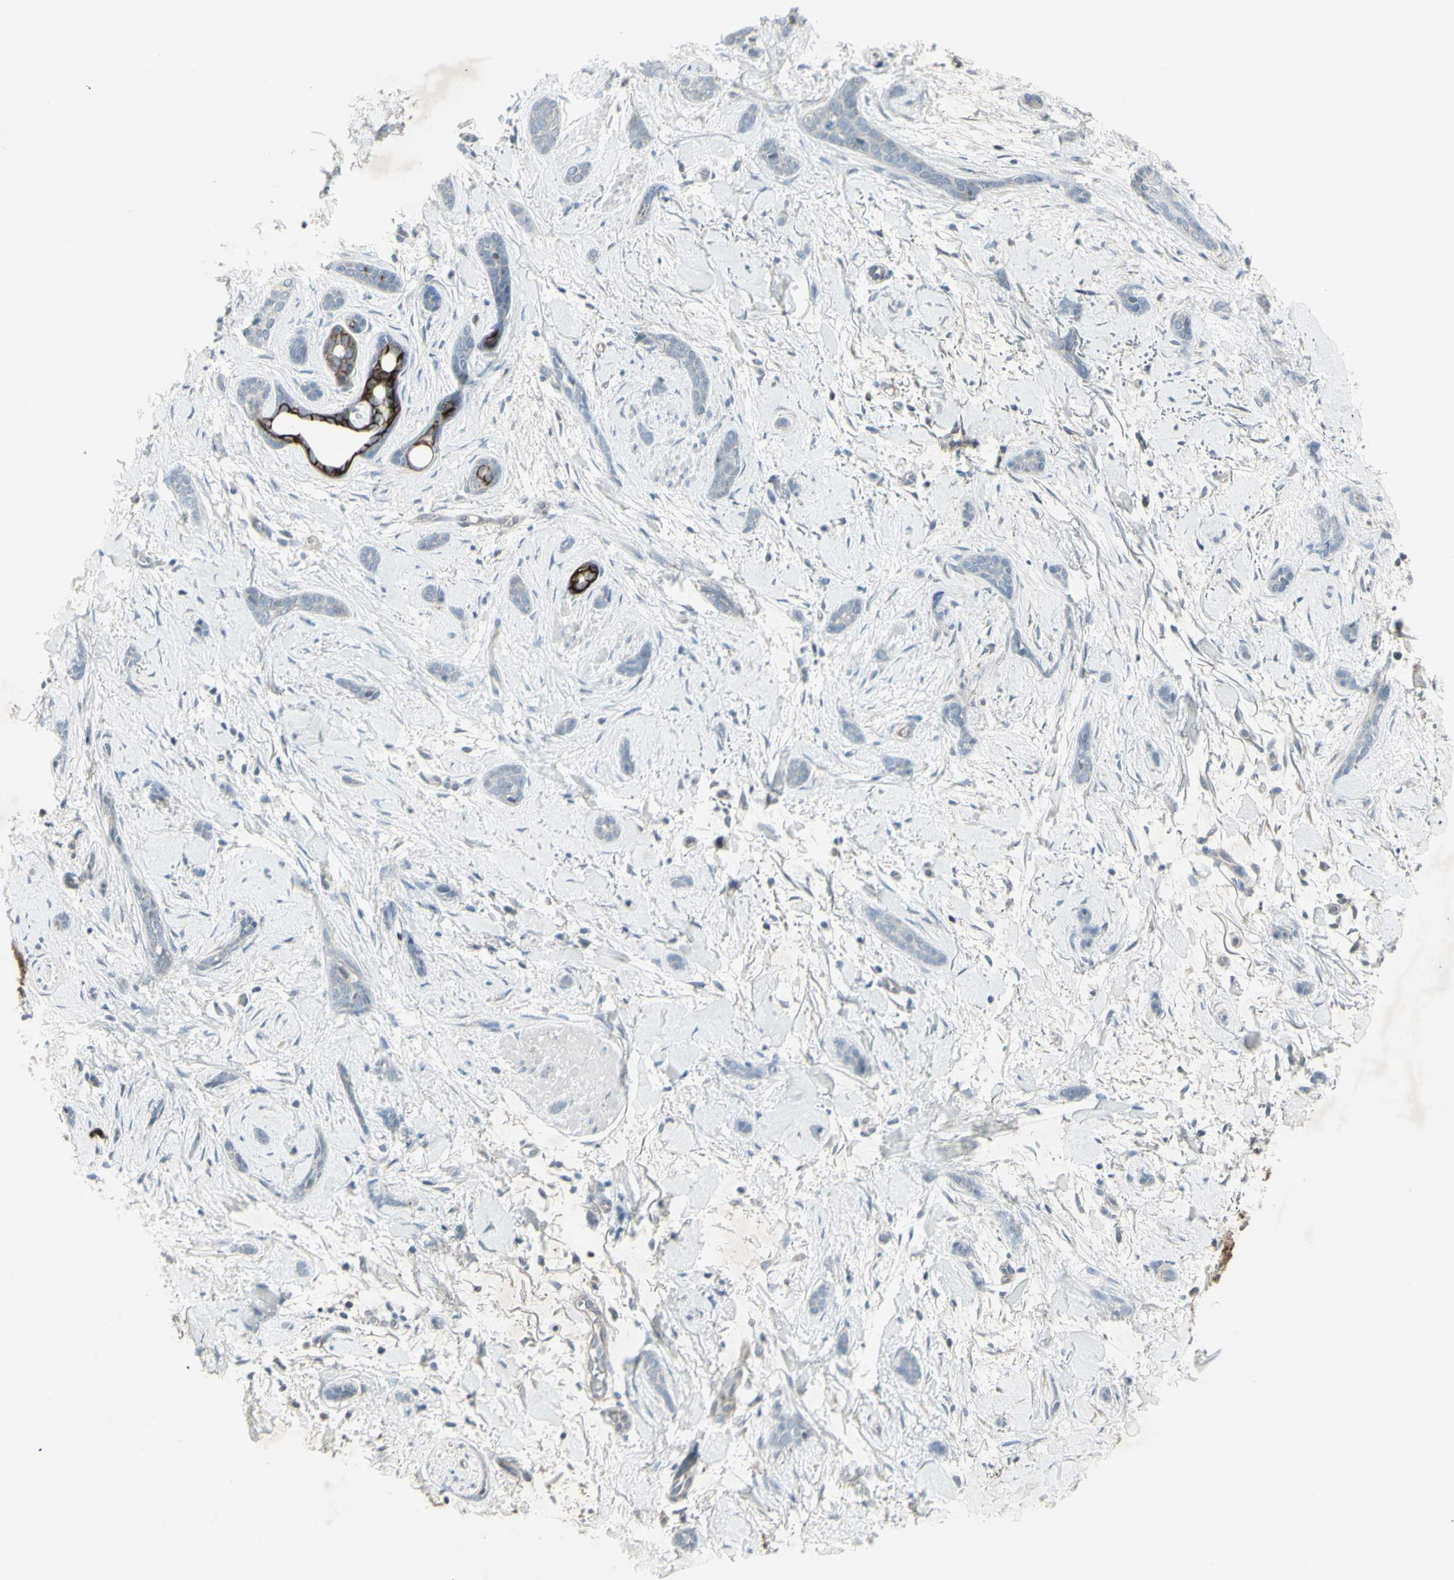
{"staining": {"intensity": "negative", "quantity": "none", "location": "none"}, "tissue": "skin cancer", "cell_type": "Tumor cells", "image_type": "cancer", "snomed": [{"axis": "morphology", "description": "Basal cell carcinoma"}, {"axis": "morphology", "description": "Adnexal tumor, benign"}, {"axis": "topography", "description": "Skin"}], "caption": "DAB immunohistochemical staining of skin cancer (basal cell carcinoma) displays no significant expression in tumor cells.", "gene": "FXYD3", "patient": {"sex": "female", "age": 42}}